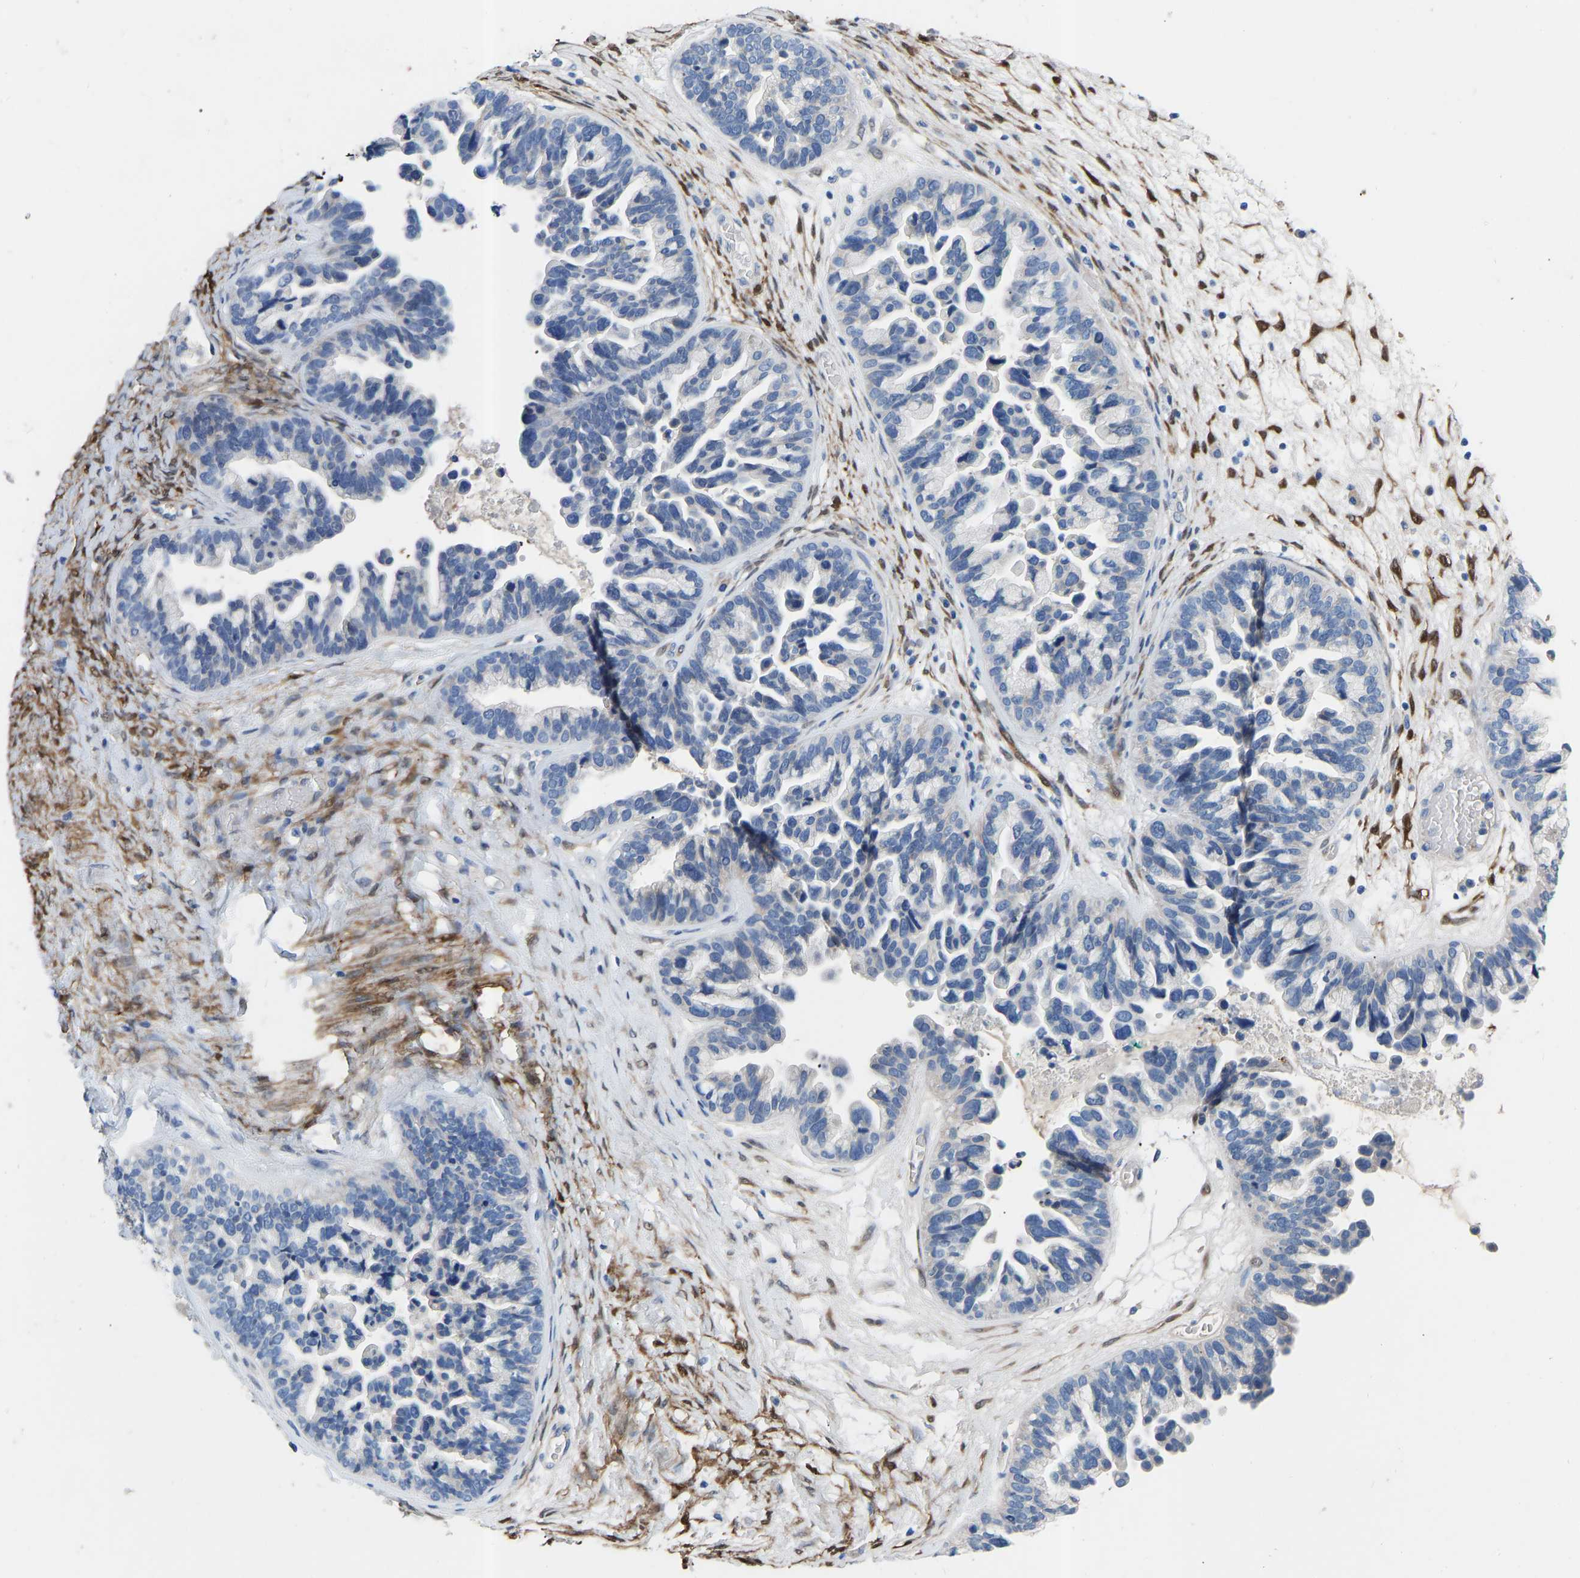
{"staining": {"intensity": "negative", "quantity": "none", "location": "none"}, "tissue": "ovarian cancer", "cell_type": "Tumor cells", "image_type": "cancer", "snomed": [{"axis": "morphology", "description": "Cystadenocarcinoma, serous, NOS"}, {"axis": "topography", "description": "Ovary"}], "caption": "A high-resolution image shows IHC staining of ovarian cancer, which reveals no significant positivity in tumor cells.", "gene": "RBP1", "patient": {"sex": "female", "age": 56}}